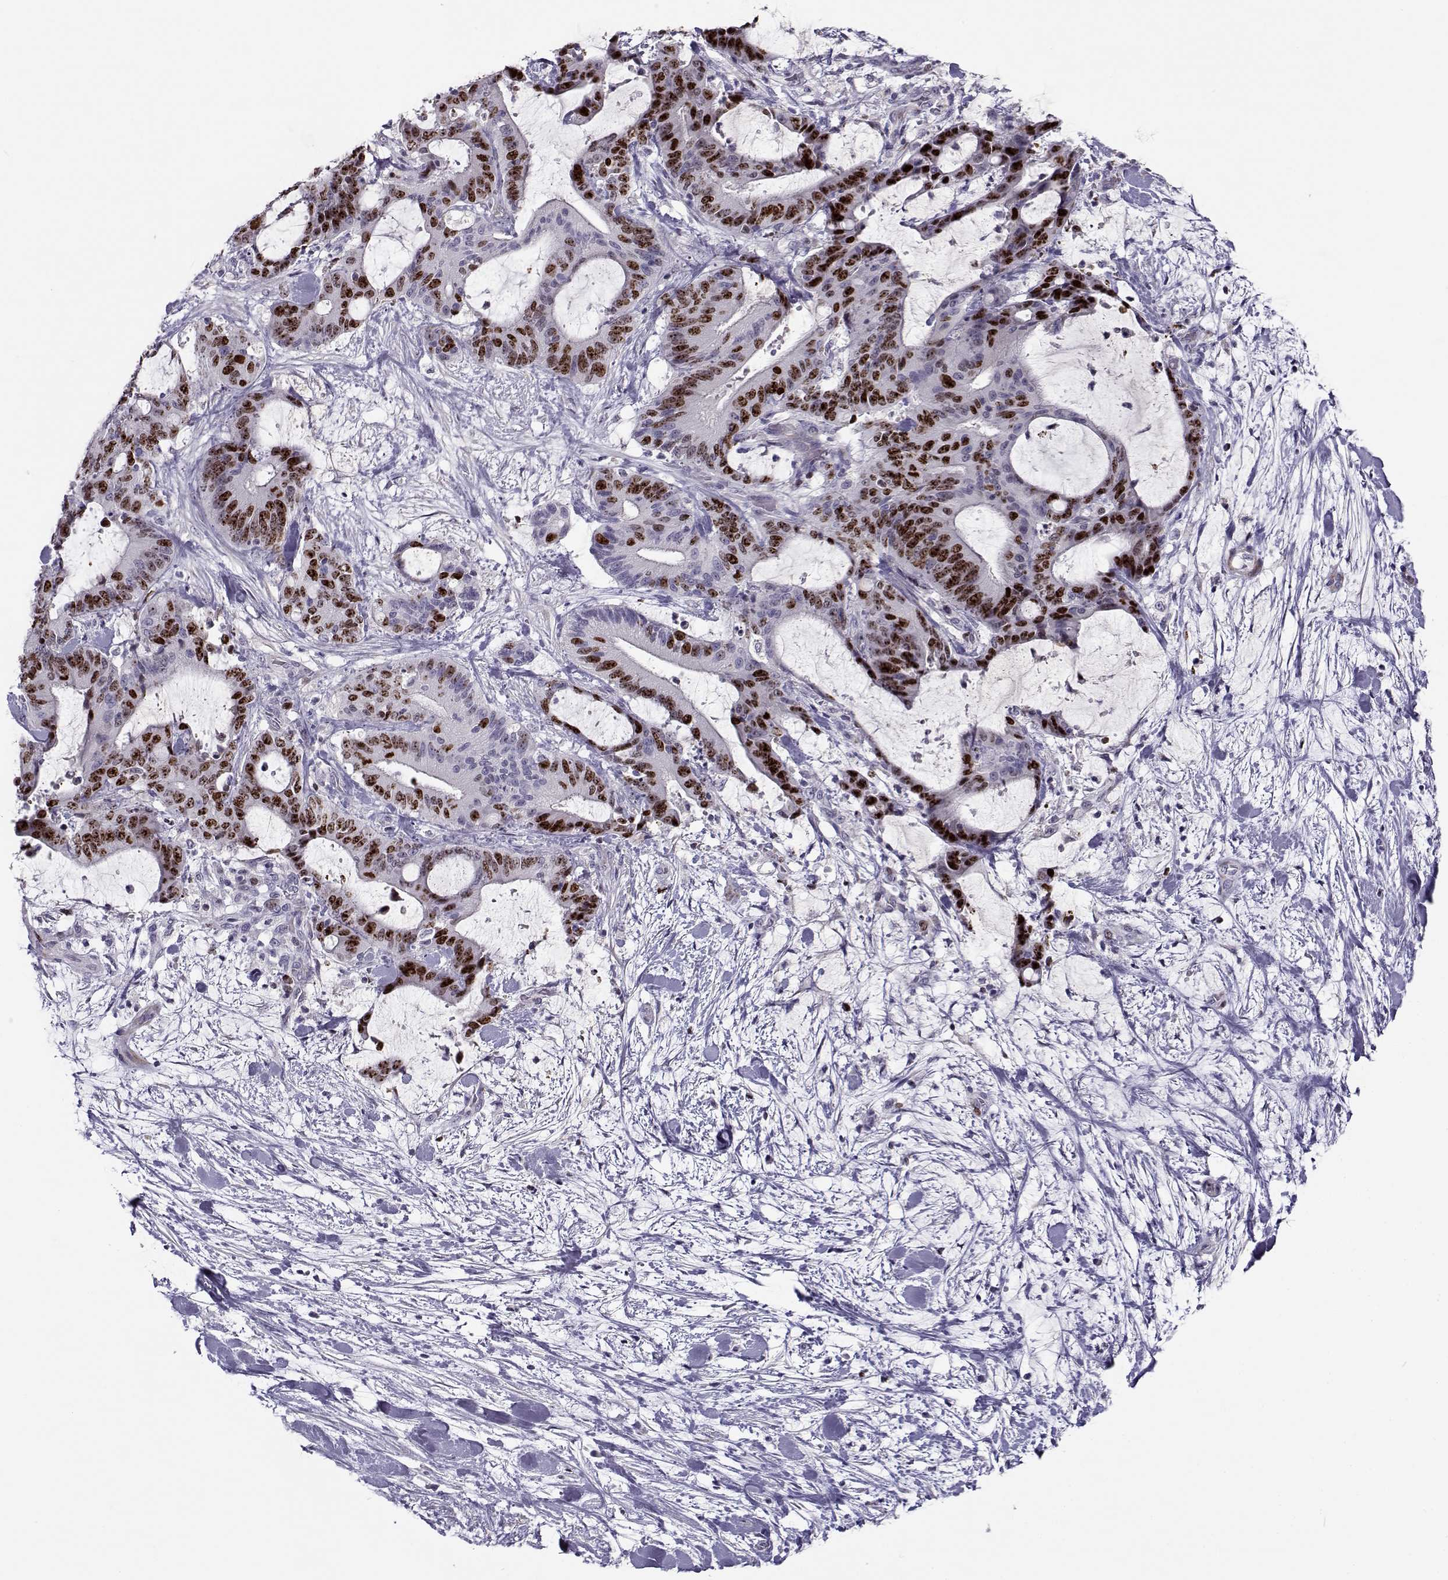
{"staining": {"intensity": "strong", "quantity": "25%-75%", "location": "nuclear"}, "tissue": "liver cancer", "cell_type": "Tumor cells", "image_type": "cancer", "snomed": [{"axis": "morphology", "description": "Cholangiocarcinoma"}, {"axis": "topography", "description": "Liver"}], "caption": "DAB (3,3'-diaminobenzidine) immunohistochemical staining of liver cholangiocarcinoma reveals strong nuclear protein staining in about 25%-75% of tumor cells.", "gene": "NPW", "patient": {"sex": "female", "age": 73}}